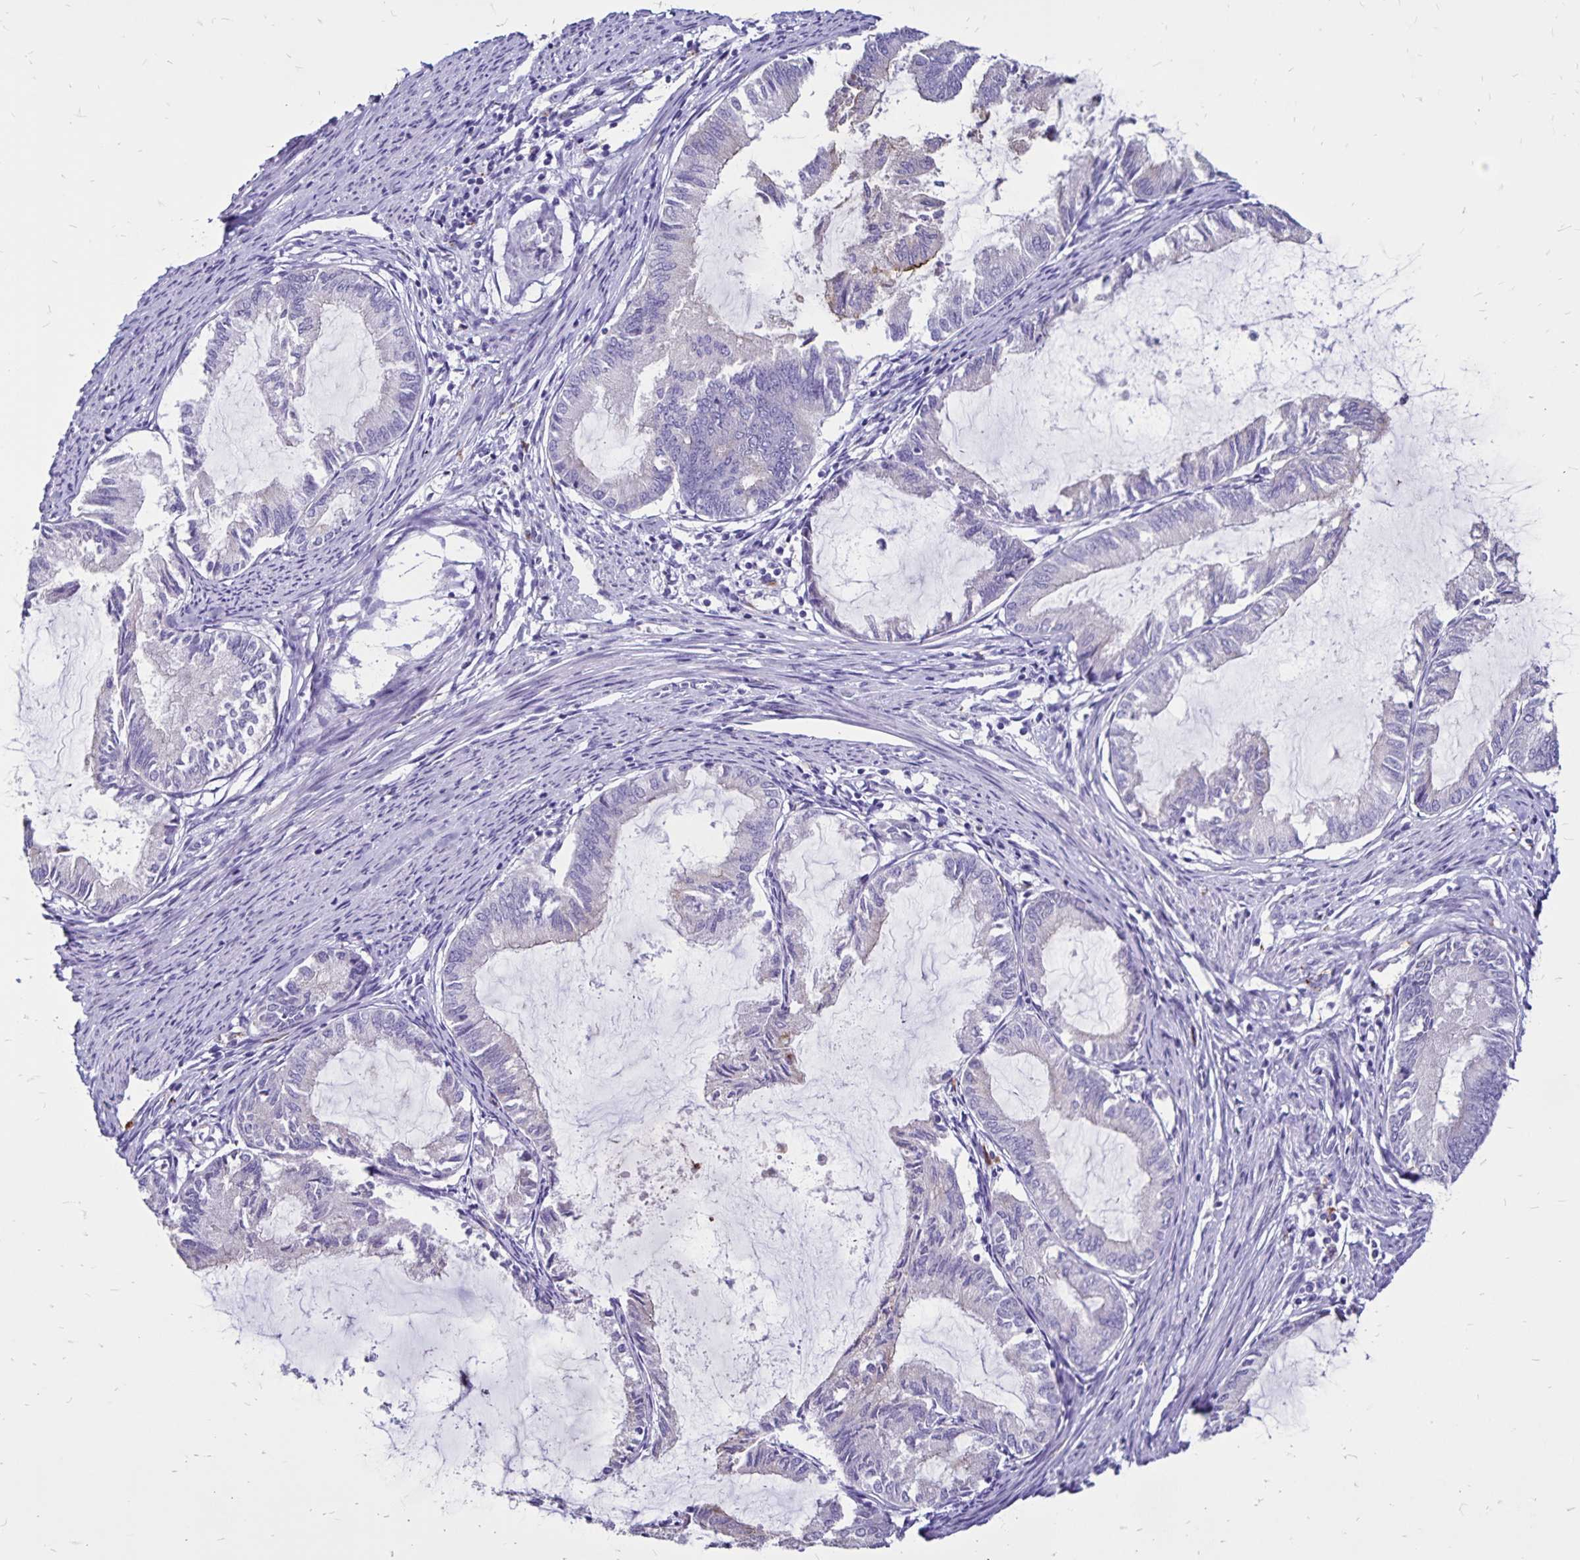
{"staining": {"intensity": "negative", "quantity": "none", "location": "none"}, "tissue": "endometrial cancer", "cell_type": "Tumor cells", "image_type": "cancer", "snomed": [{"axis": "morphology", "description": "Adenocarcinoma, NOS"}, {"axis": "topography", "description": "Endometrium"}], "caption": "This is a photomicrograph of immunohistochemistry (IHC) staining of endometrial cancer (adenocarcinoma), which shows no expression in tumor cells.", "gene": "EVPL", "patient": {"sex": "female", "age": 86}}